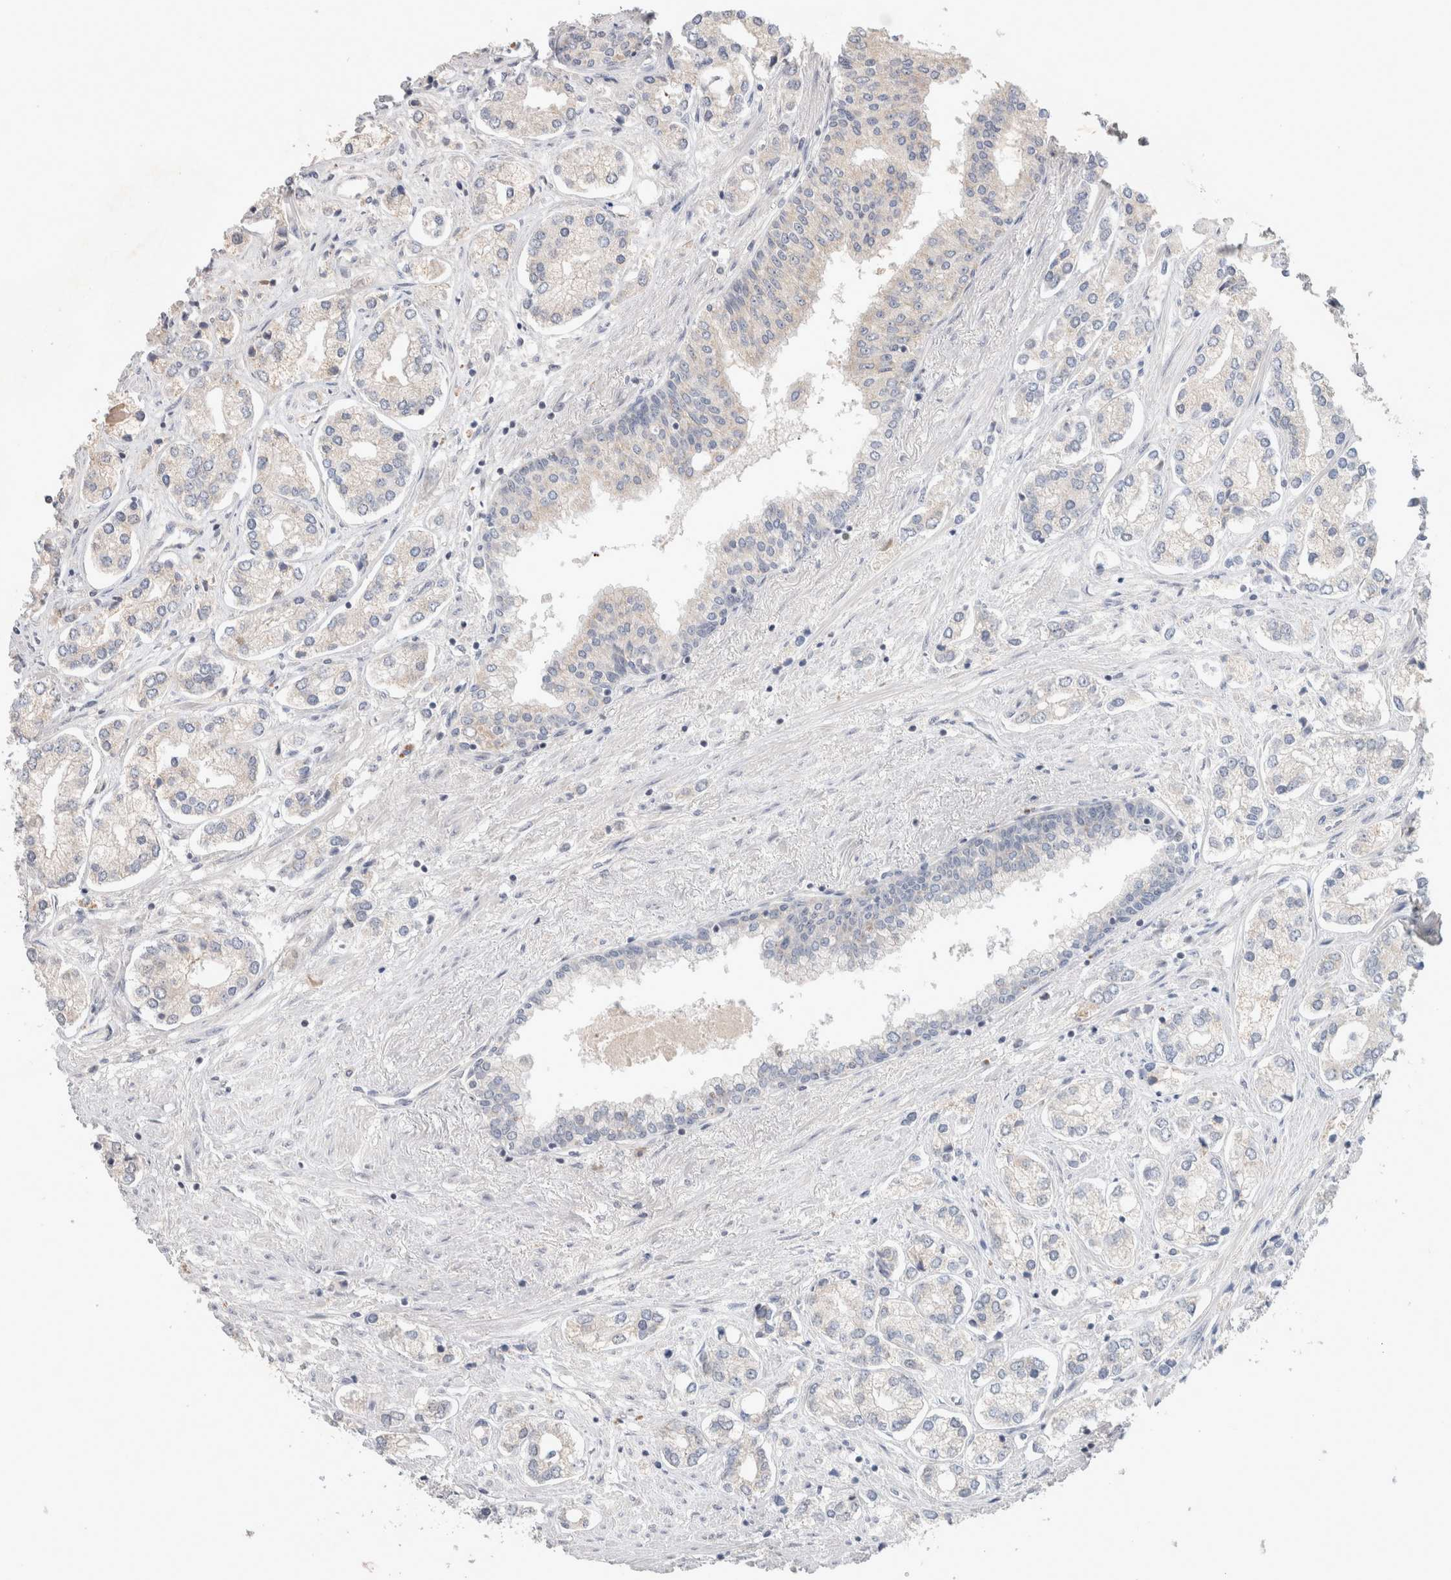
{"staining": {"intensity": "weak", "quantity": "<25%", "location": "cytoplasmic/membranous,nuclear"}, "tissue": "prostate cancer", "cell_type": "Tumor cells", "image_type": "cancer", "snomed": [{"axis": "morphology", "description": "Adenocarcinoma, High grade"}, {"axis": "topography", "description": "Prostate"}], "caption": "Photomicrograph shows no protein positivity in tumor cells of prostate cancer tissue.", "gene": "SYDE2", "patient": {"sex": "male", "age": 66}}